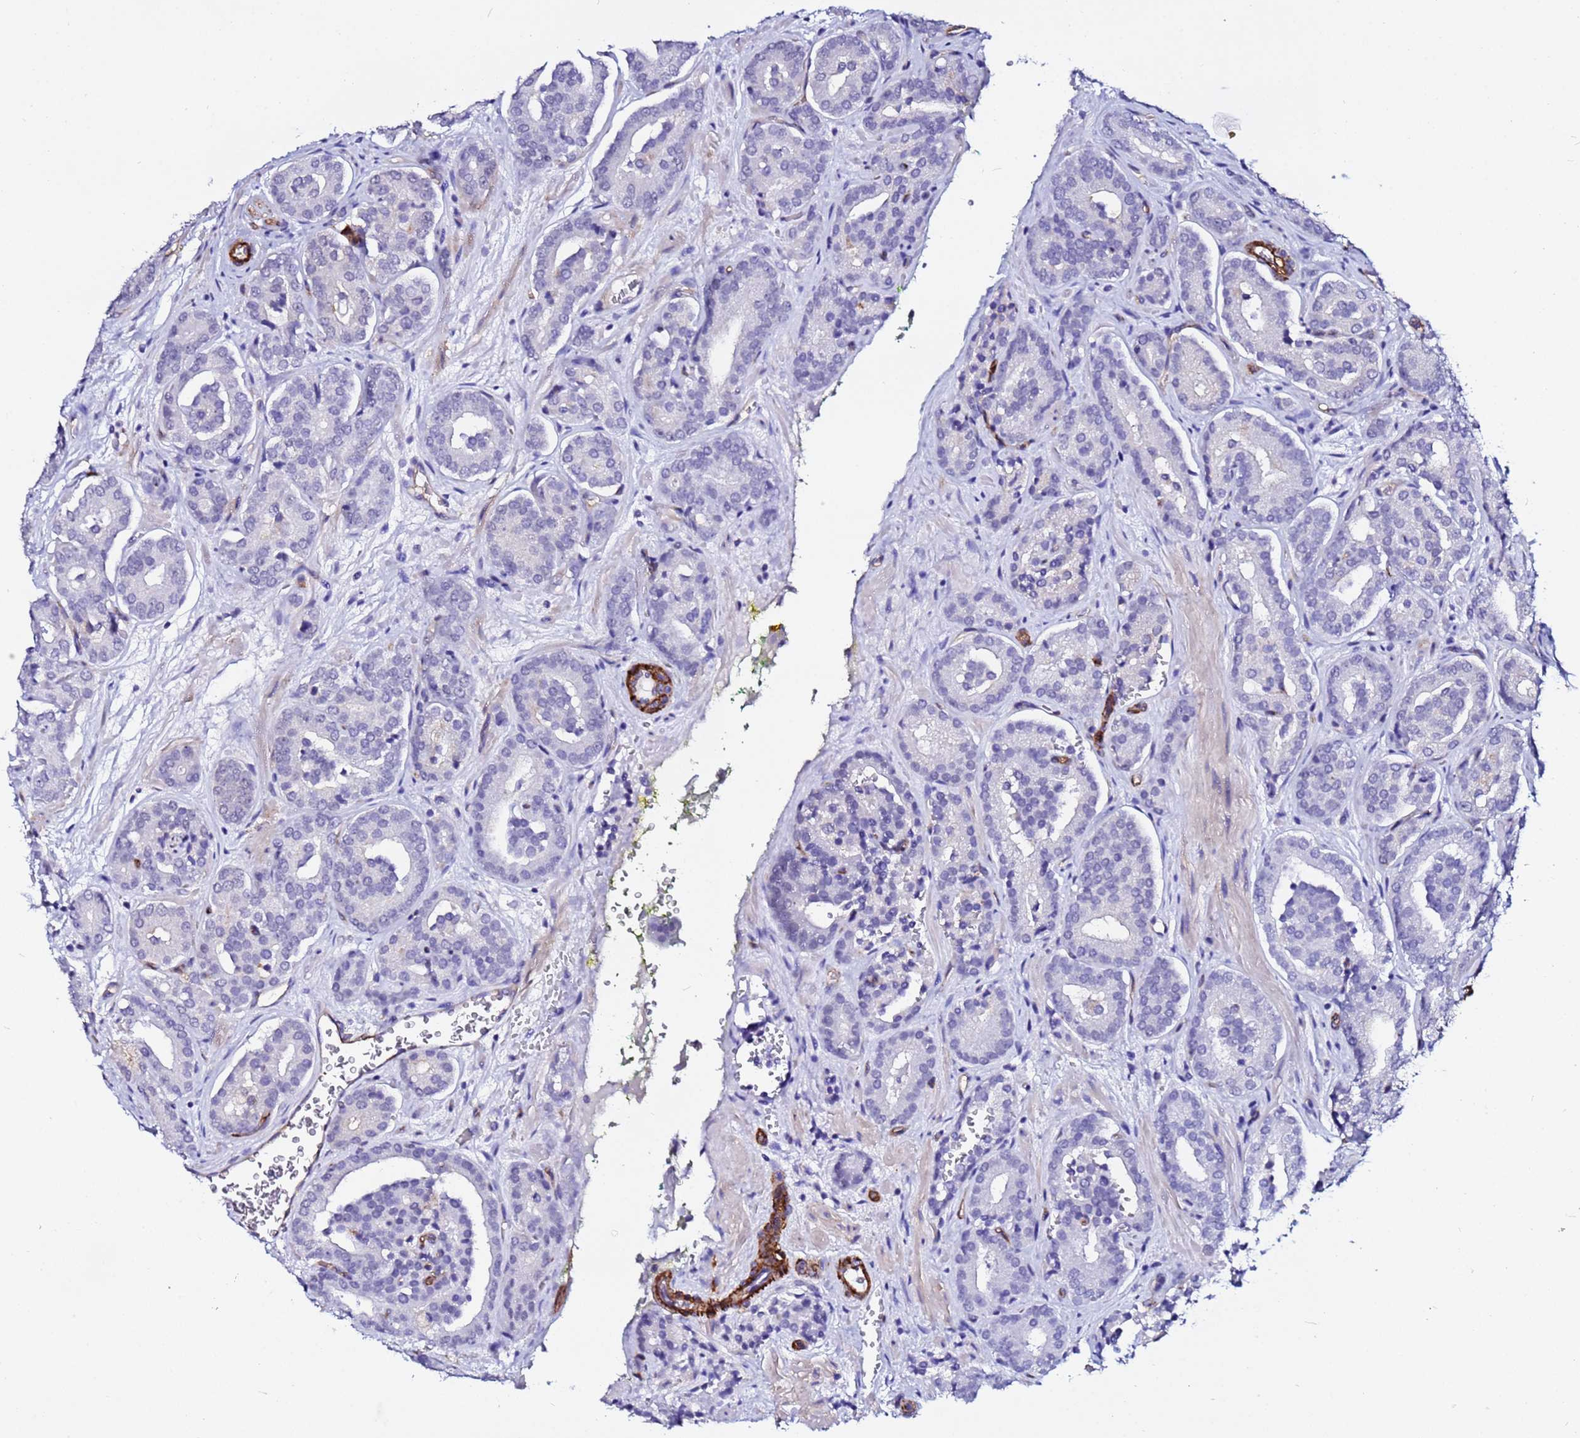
{"staining": {"intensity": "negative", "quantity": "none", "location": "none"}, "tissue": "prostate cancer", "cell_type": "Tumor cells", "image_type": "cancer", "snomed": [{"axis": "morphology", "description": "Adenocarcinoma, High grade"}, {"axis": "topography", "description": "Prostate"}], "caption": "Immunohistochemical staining of prostate adenocarcinoma (high-grade) displays no significant expression in tumor cells.", "gene": "DEFB104A", "patient": {"sex": "male", "age": 66}}